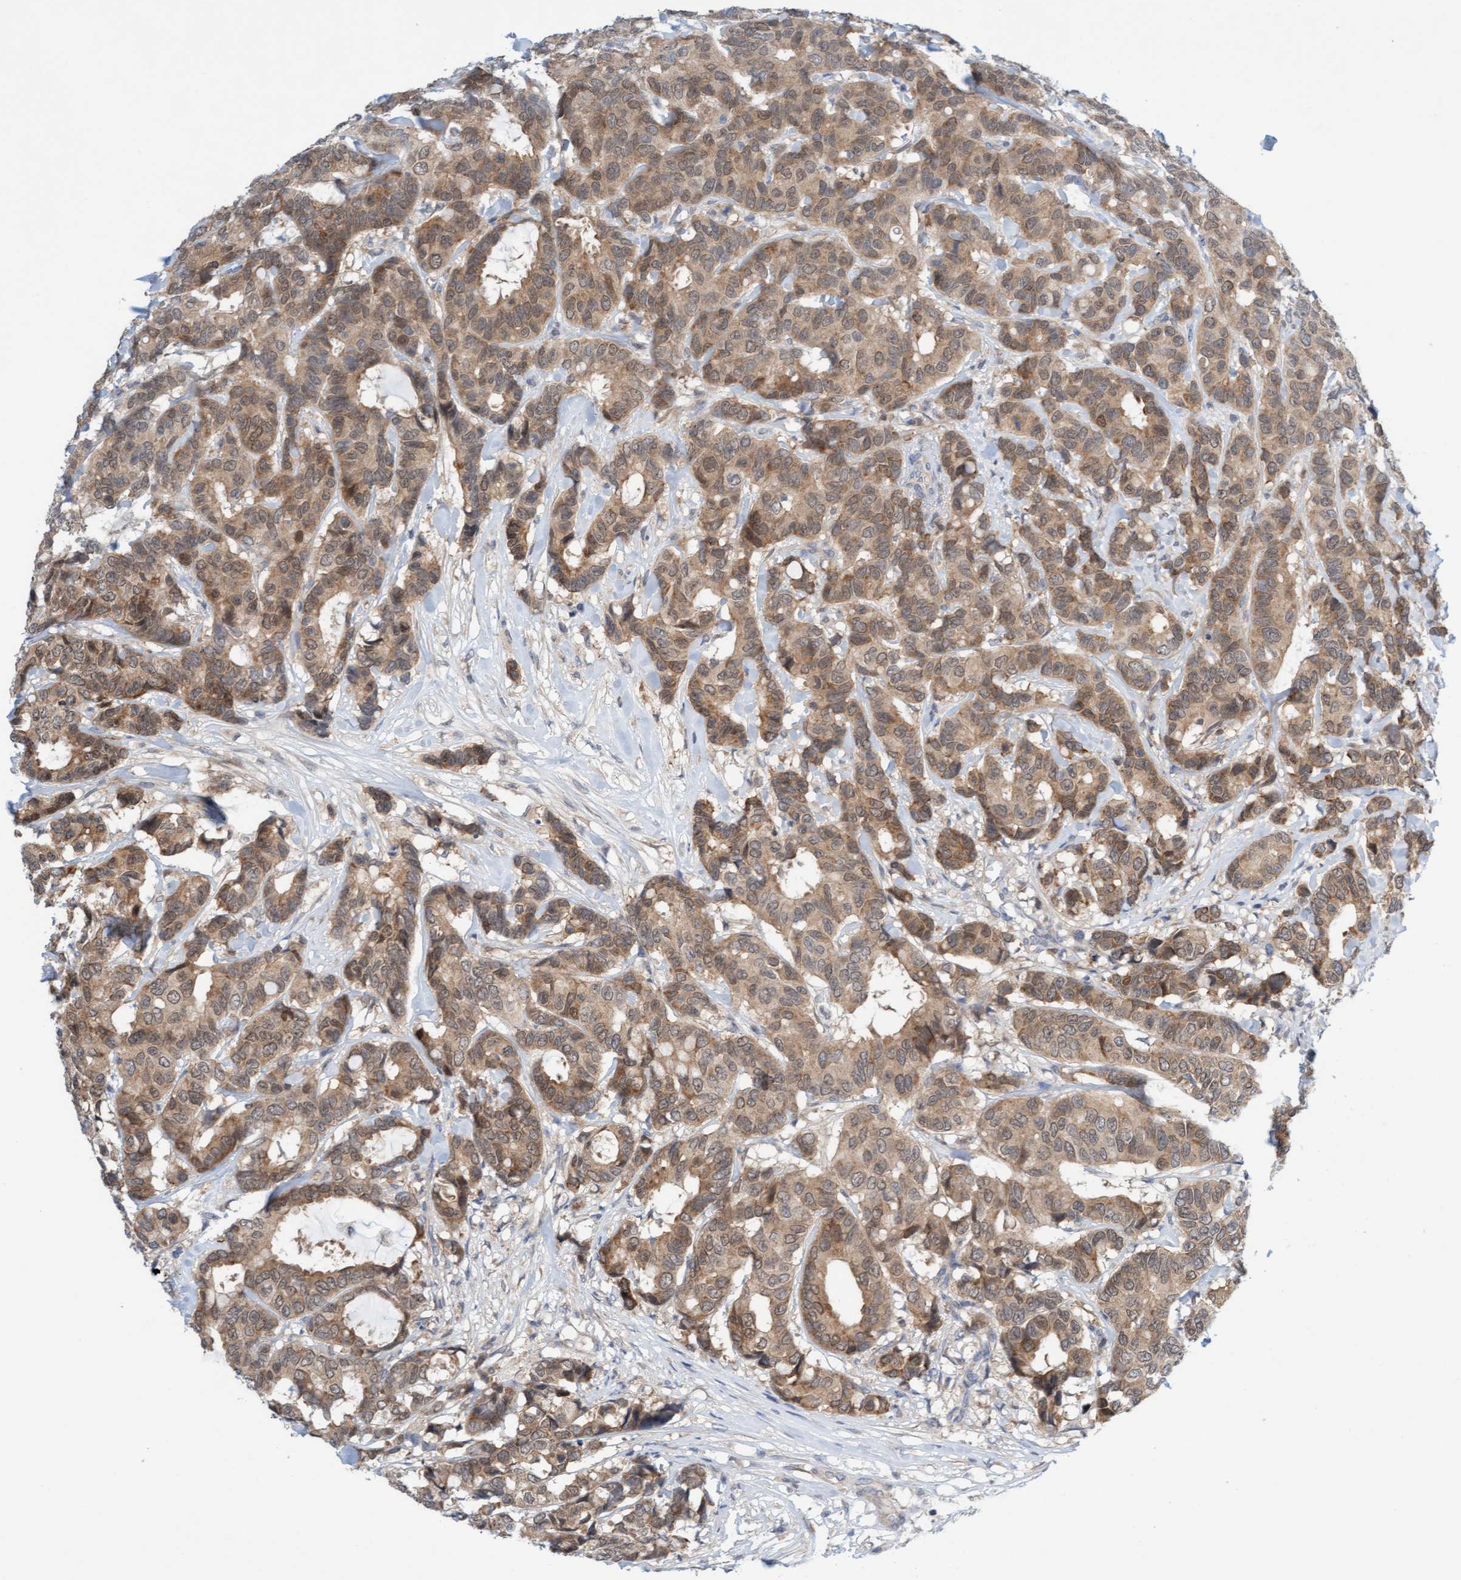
{"staining": {"intensity": "moderate", "quantity": ">75%", "location": "cytoplasmic/membranous"}, "tissue": "breast cancer", "cell_type": "Tumor cells", "image_type": "cancer", "snomed": [{"axis": "morphology", "description": "Duct carcinoma"}, {"axis": "topography", "description": "Breast"}], "caption": "Breast intraductal carcinoma was stained to show a protein in brown. There is medium levels of moderate cytoplasmic/membranous staining in about >75% of tumor cells.", "gene": "AMZ2", "patient": {"sex": "female", "age": 87}}